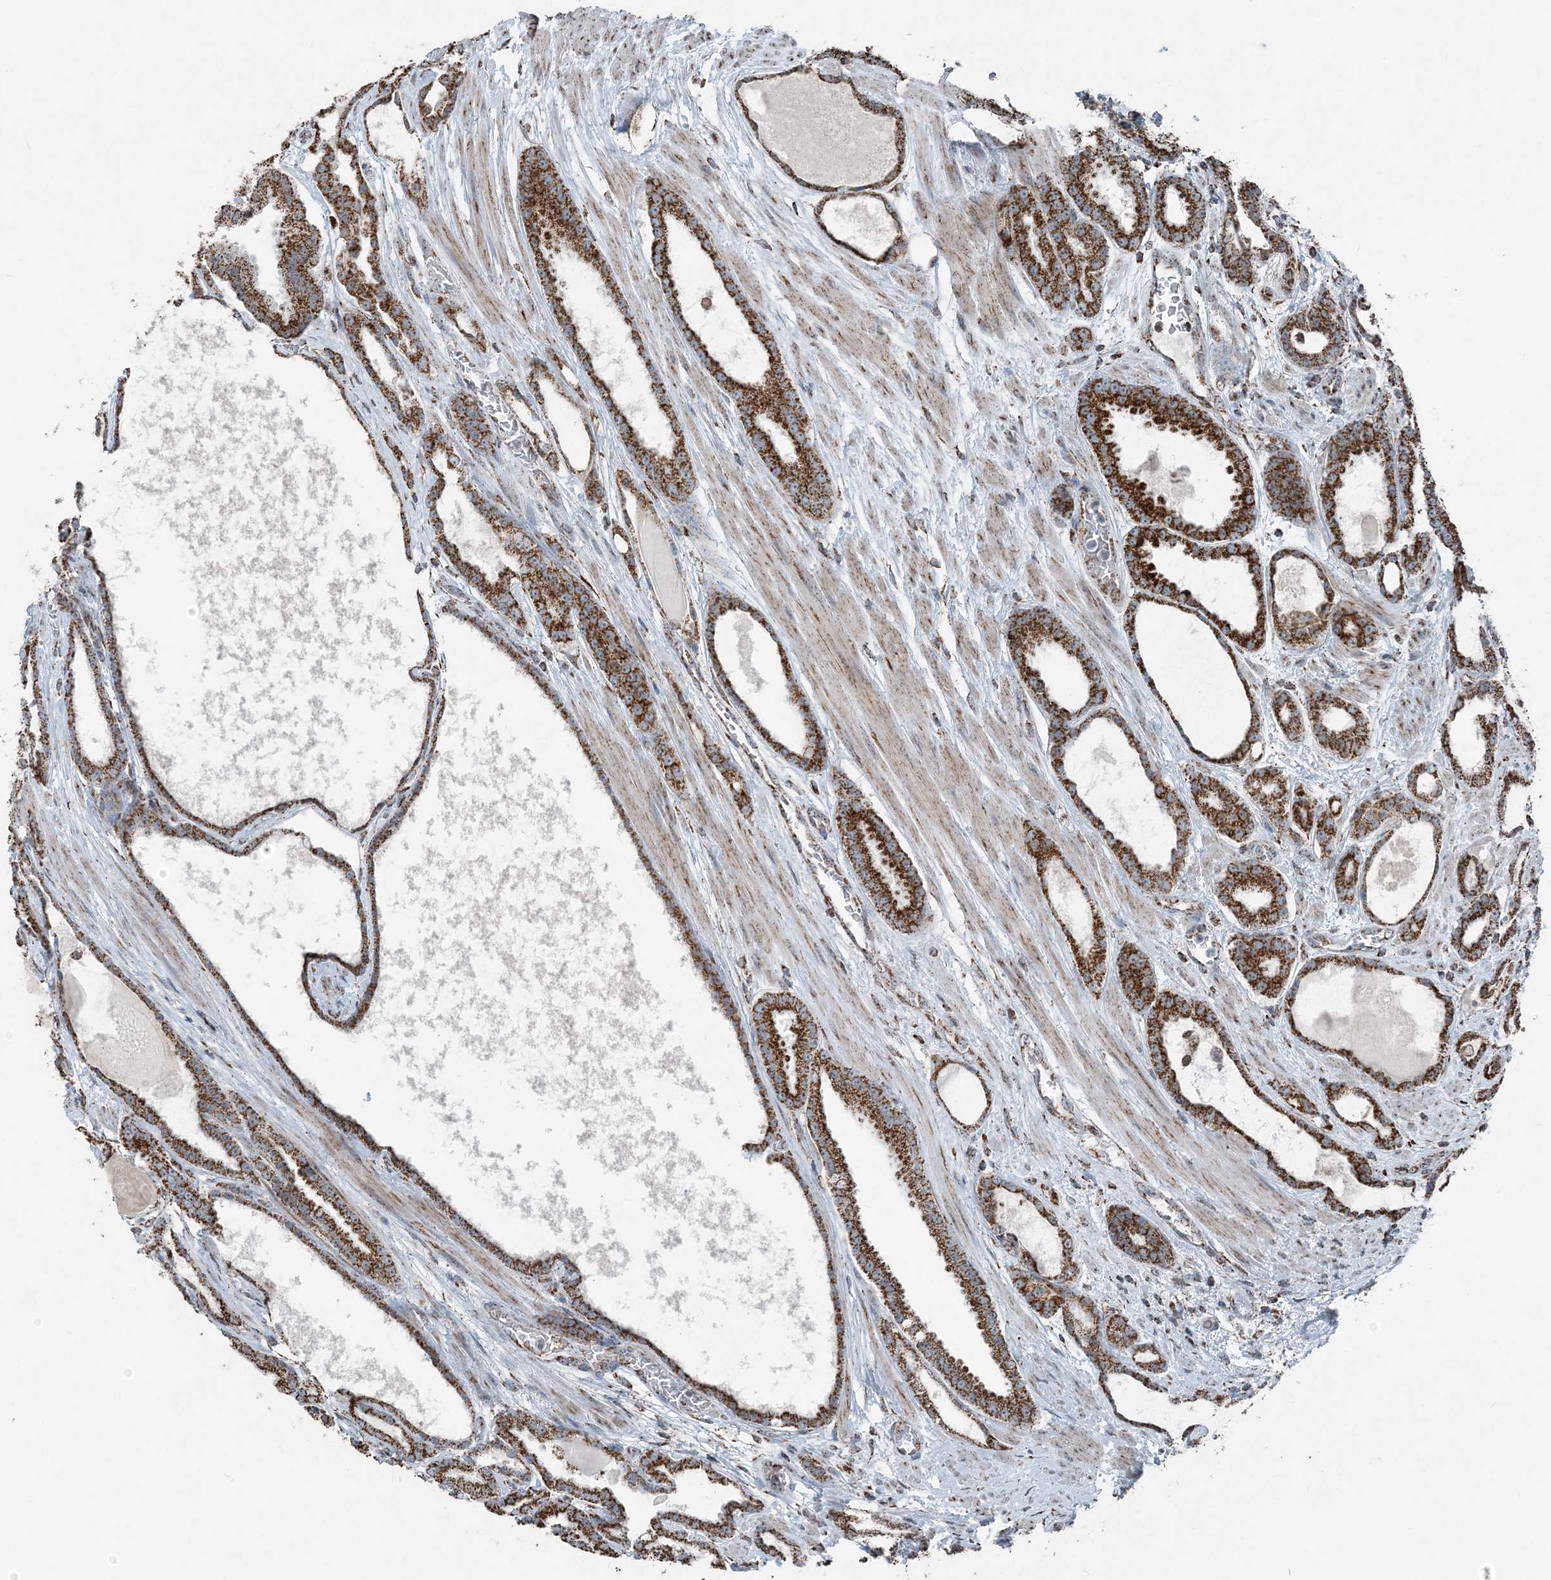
{"staining": {"intensity": "strong", "quantity": ">75%", "location": "cytoplasmic/membranous"}, "tissue": "prostate cancer", "cell_type": "Tumor cells", "image_type": "cancer", "snomed": [{"axis": "morphology", "description": "Adenocarcinoma, High grade"}, {"axis": "topography", "description": "Prostate"}], "caption": "Immunohistochemistry (IHC) of prostate high-grade adenocarcinoma displays high levels of strong cytoplasmic/membranous expression in approximately >75% of tumor cells.", "gene": "SUCLG1", "patient": {"sex": "male", "age": 60}}